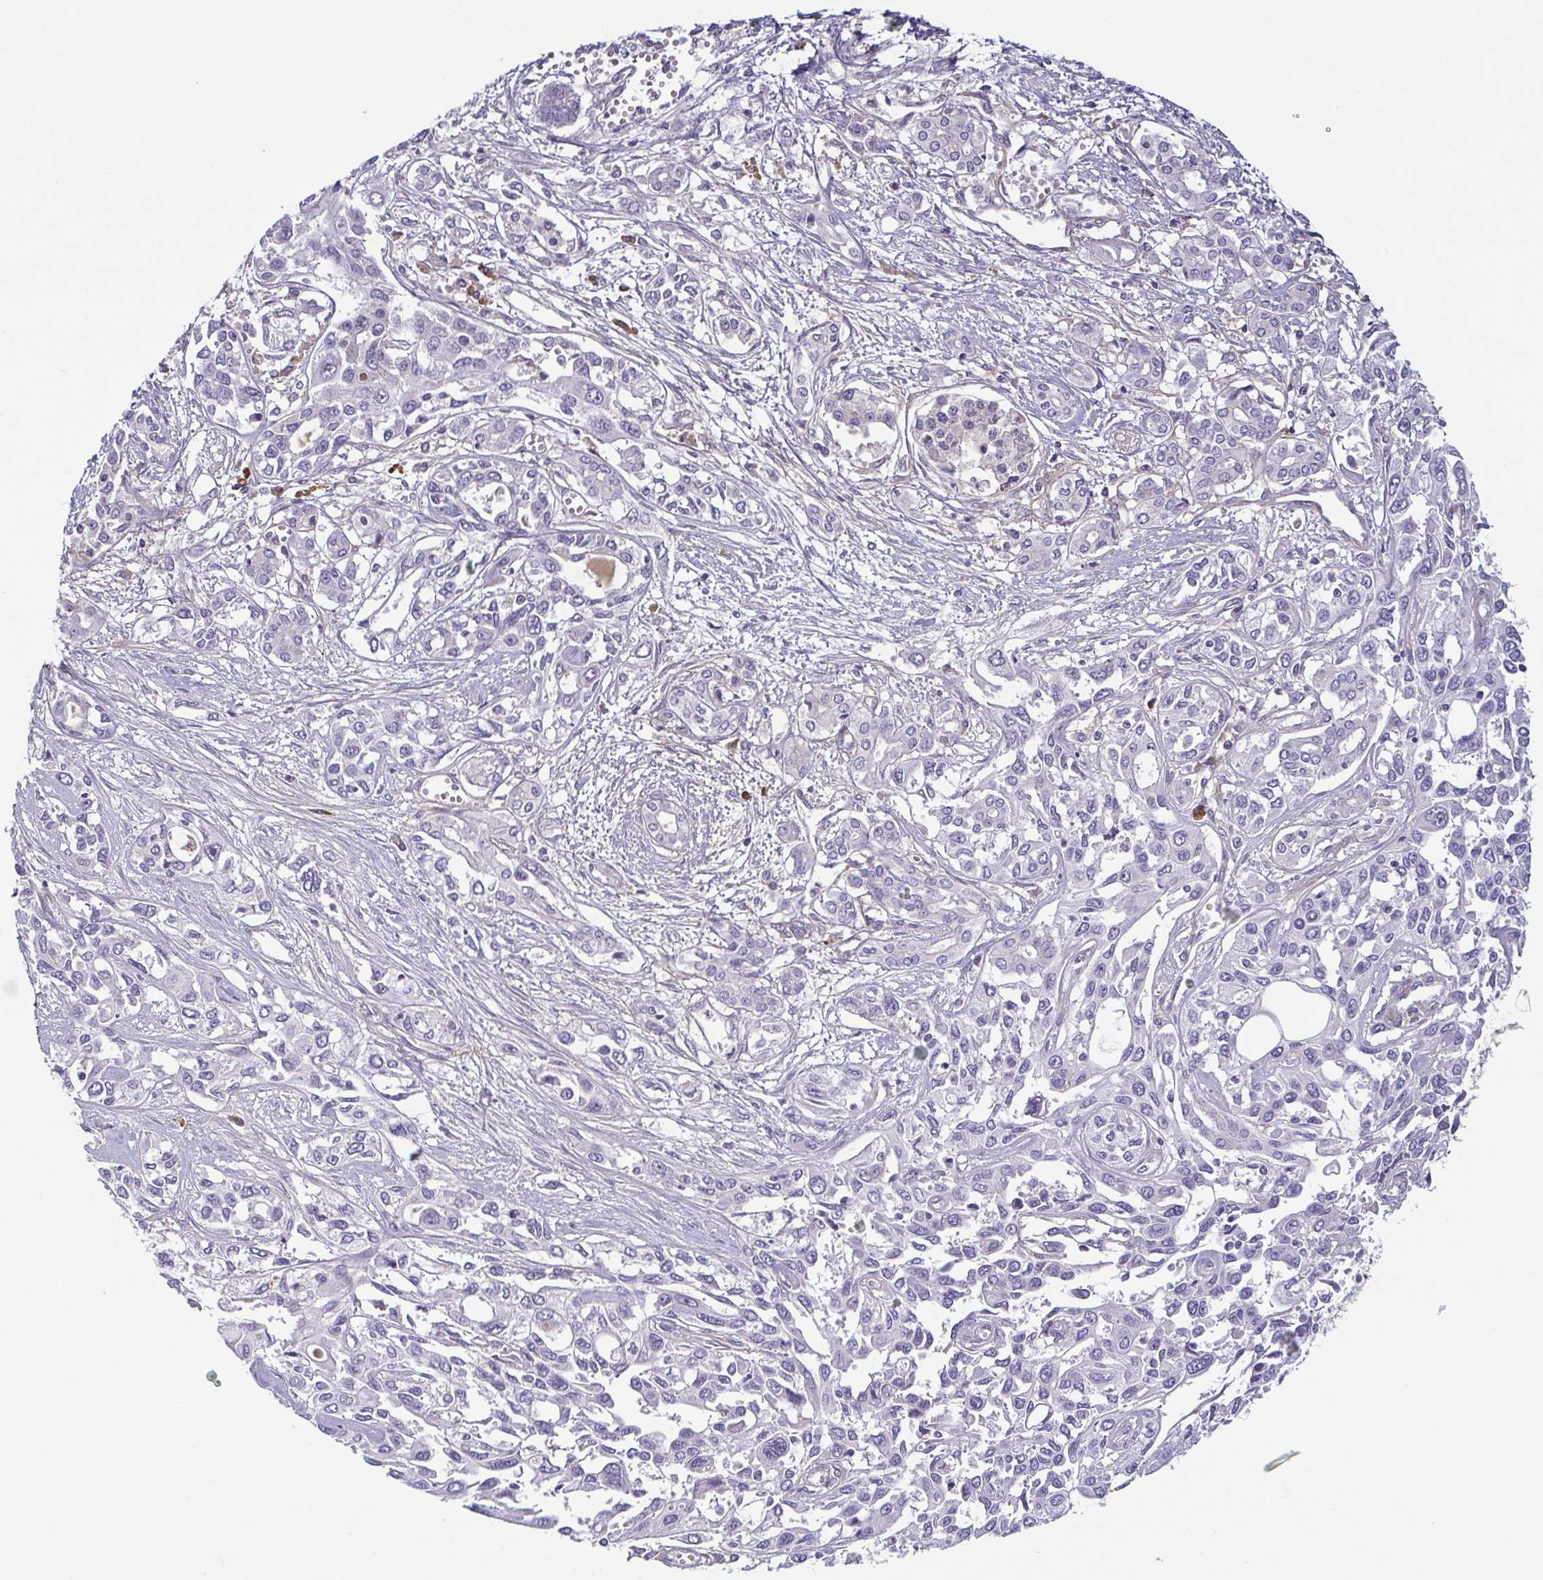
{"staining": {"intensity": "negative", "quantity": "none", "location": "none"}, "tissue": "pancreatic cancer", "cell_type": "Tumor cells", "image_type": "cancer", "snomed": [{"axis": "morphology", "description": "Adenocarcinoma, NOS"}, {"axis": "topography", "description": "Pancreas"}], "caption": "Micrograph shows no significant protein staining in tumor cells of pancreatic adenocarcinoma. (DAB IHC, high magnification).", "gene": "ECM1", "patient": {"sex": "female", "age": 55}}